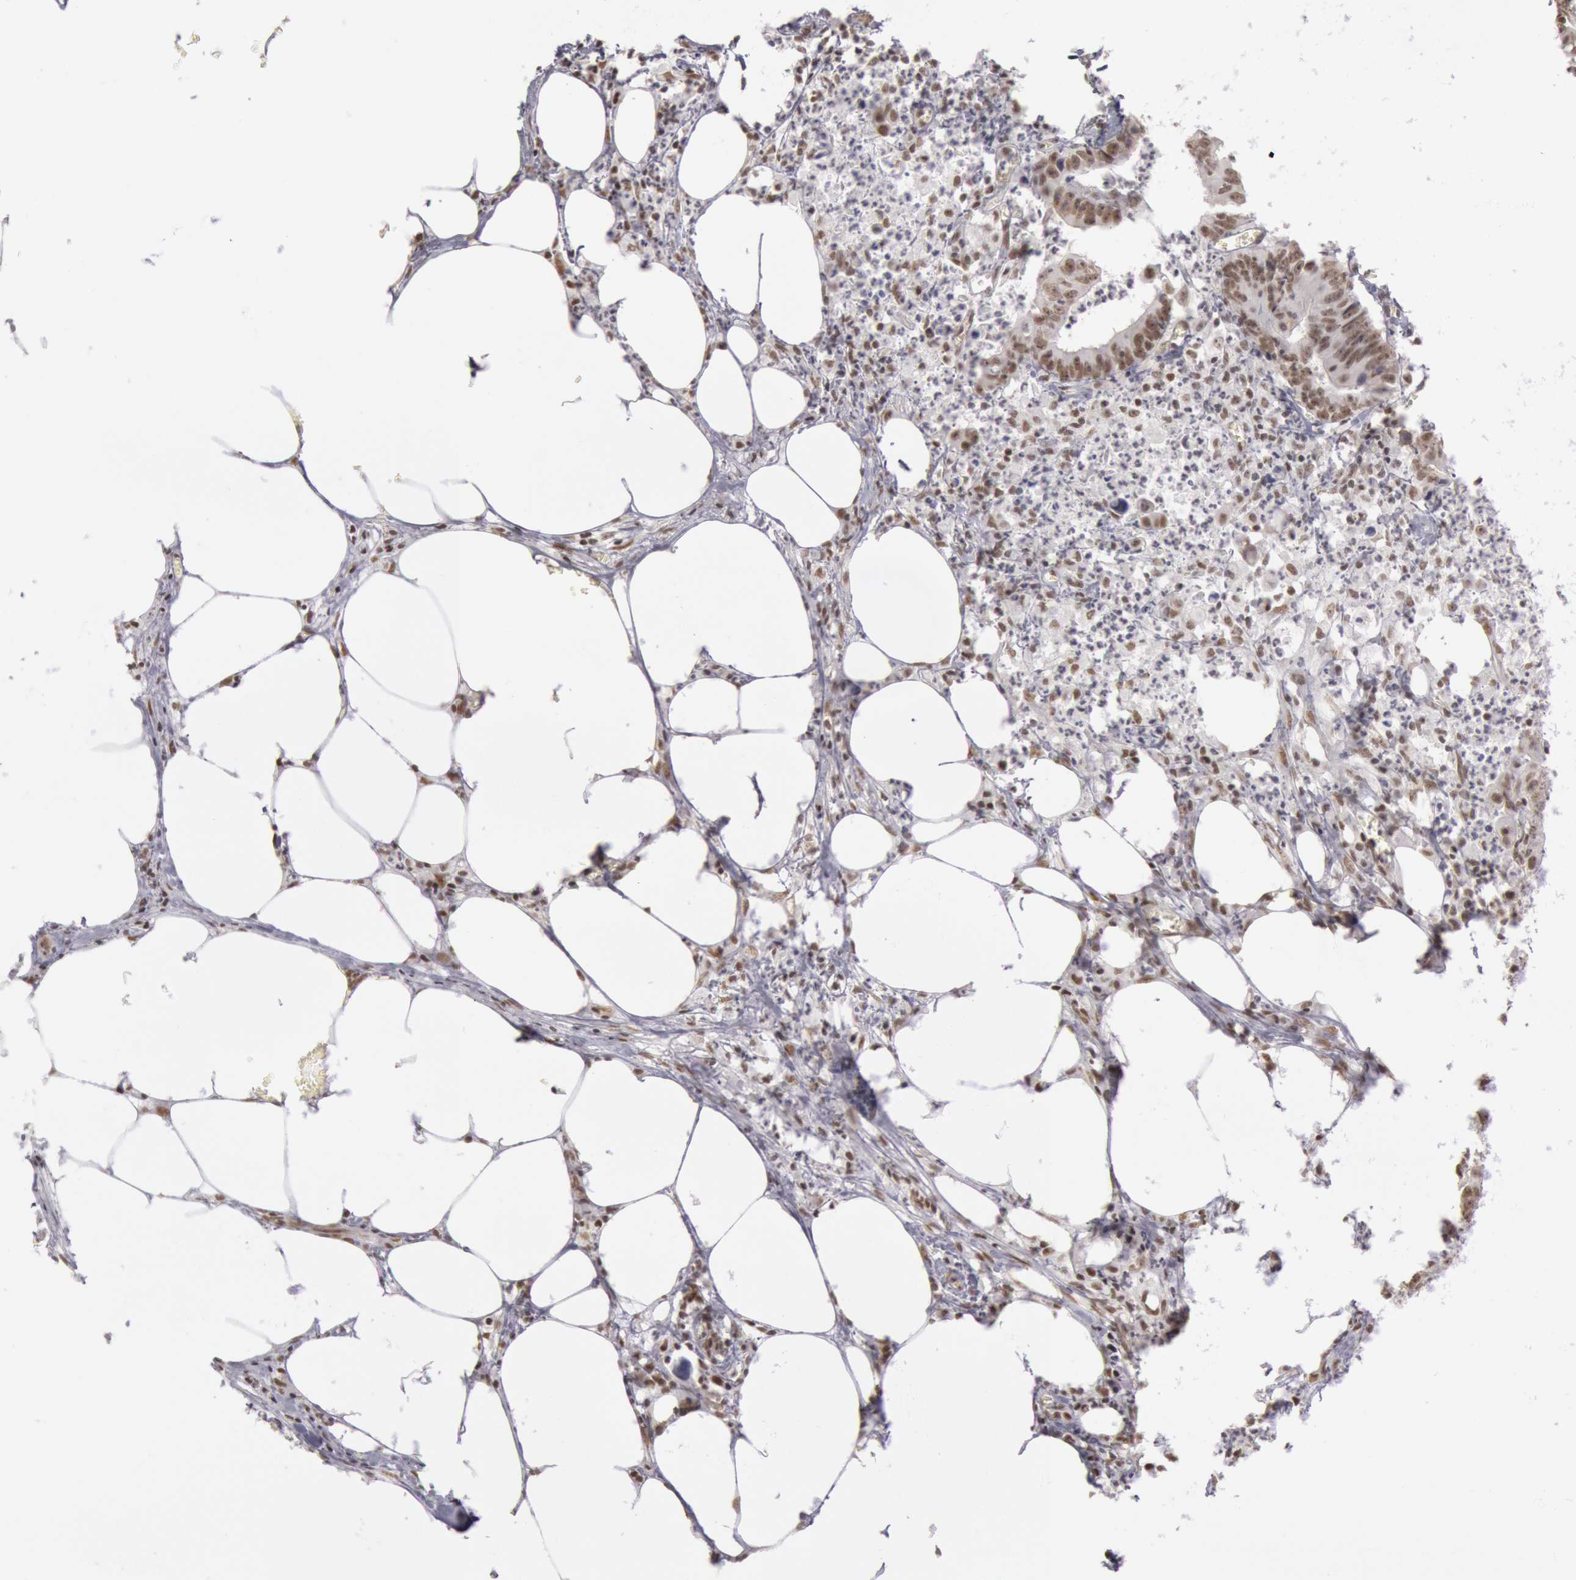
{"staining": {"intensity": "moderate", "quantity": ">75%", "location": "nuclear"}, "tissue": "colorectal cancer", "cell_type": "Tumor cells", "image_type": "cancer", "snomed": [{"axis": "morphology", "description": "Adenocarcinoma, NOS"}, {"axis": "topography", "description": "Colon"}], "caption": "High-power microscopy captured an immunohistochemistry image of adenocarcinoma (colorectal), revealing moderate nuclear expression in about >75% of tumor cells.", "gene": "ESS2", "patient": {"sex": "male", "age": 55}}